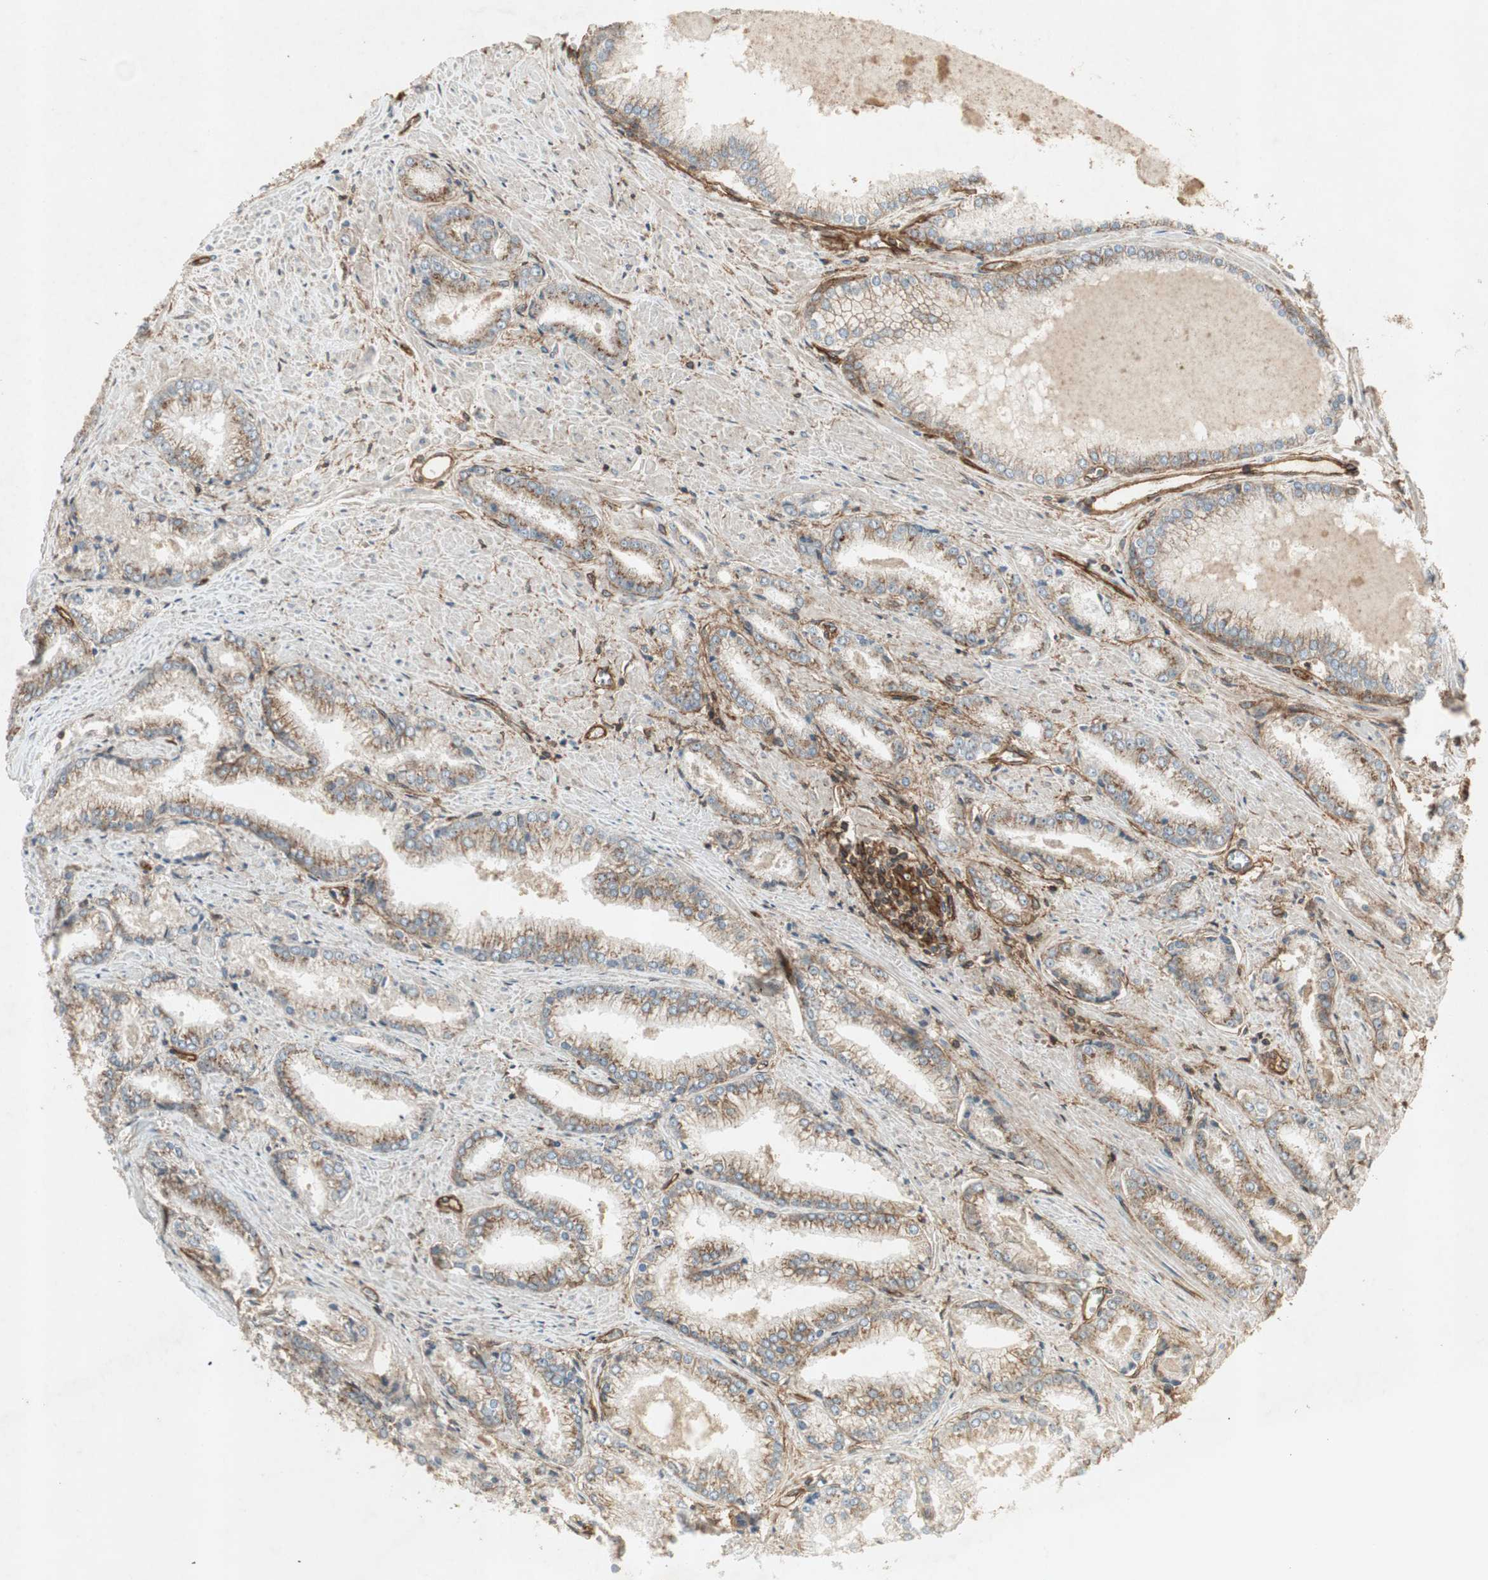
{"staining": {"intensity": "moderate", "quantity": ">75%", "location": "cytoplasmic/membranous"}, "tissue": "prostate cancer", "cell_type": "Tumor cells", "image_type": "cancer", "snomed": [{"axis": "morphology", "description": "Adenocarcinoma, Low grade"}, {"axis": "topography", "description": "Prostate"}], "caption": "A high-resolution photomicrograph shows immunohistochemistry (IHC) staining of prostate low-grade adenocarcinoma, which demonstrates moderate cytoplasmic/membranous expression in about >75% of tumor cells.", "gene": "BTN3A3", "patient": {"sex": "male", "age": 64}}